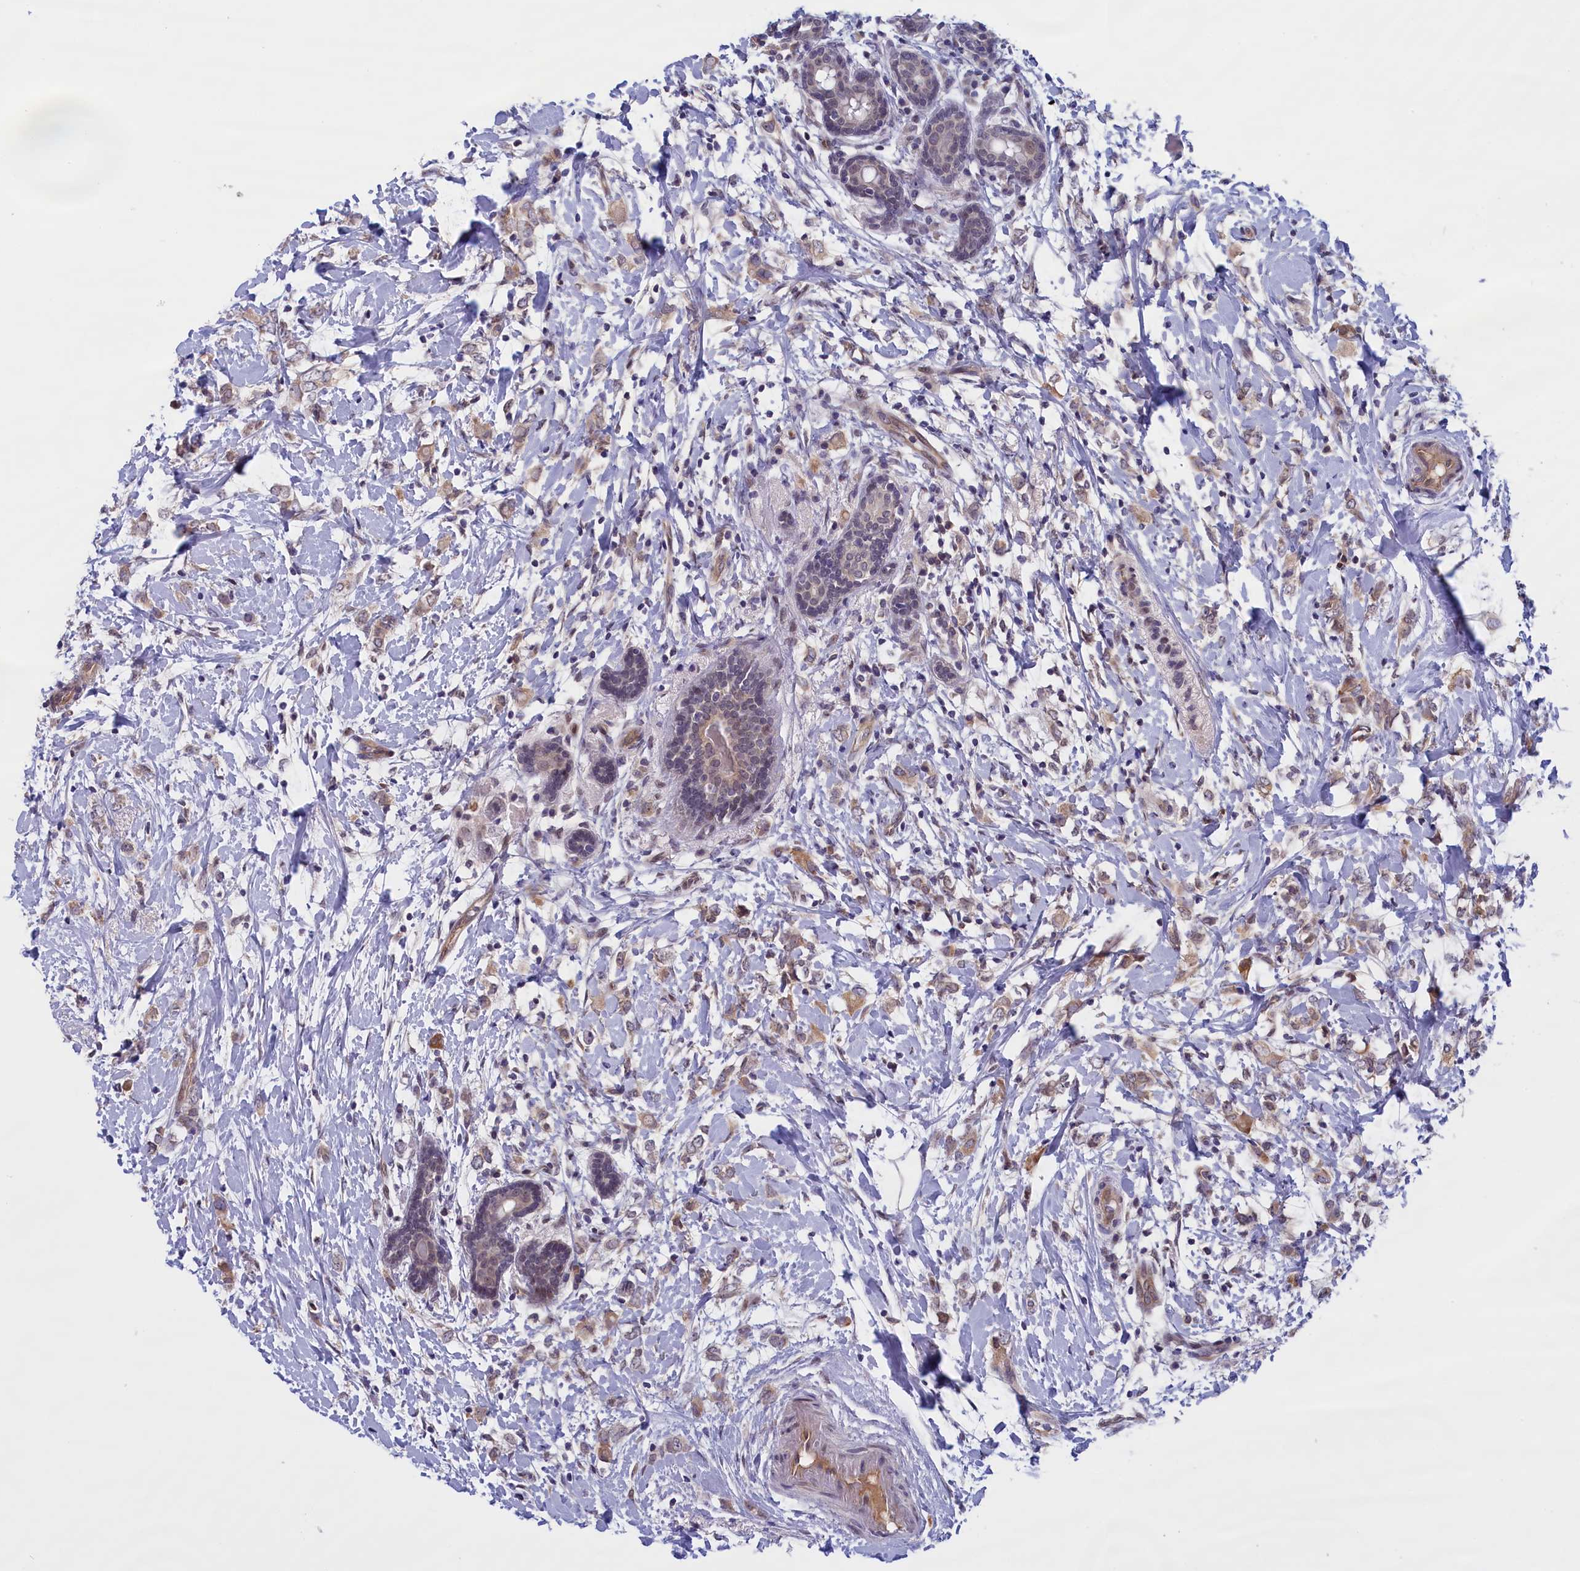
{"staining": {"intensity": "weak", "quantity": ">75%", "location": "cytoplasmic/membranous"}, "tissue": "breast cancer", "cell_type": "Tumor cells", "image_type": "cancer", "snomed": [{"axis": "morphology", "description": "Normal tissue, NOS"}, {"axis": "morphology", "description": "Lobular carcinoma"}, {"axis": "topography", "description": "Breast"}], "caption": "An immunohistochemistry micrograph of tumor tissue is shown. Protein staining in brown labels weak cytoplasmic/membranous positivity in breast cancer within tumor cells. The staining is performed using DAB (3,3'-diaminobenzidine) brown chromogen to label protein expression. The nuclei are counter-stained blue using hematoxylin.", "gene": "IGFALS", "patient": {"sex": "female", "age": 47}}